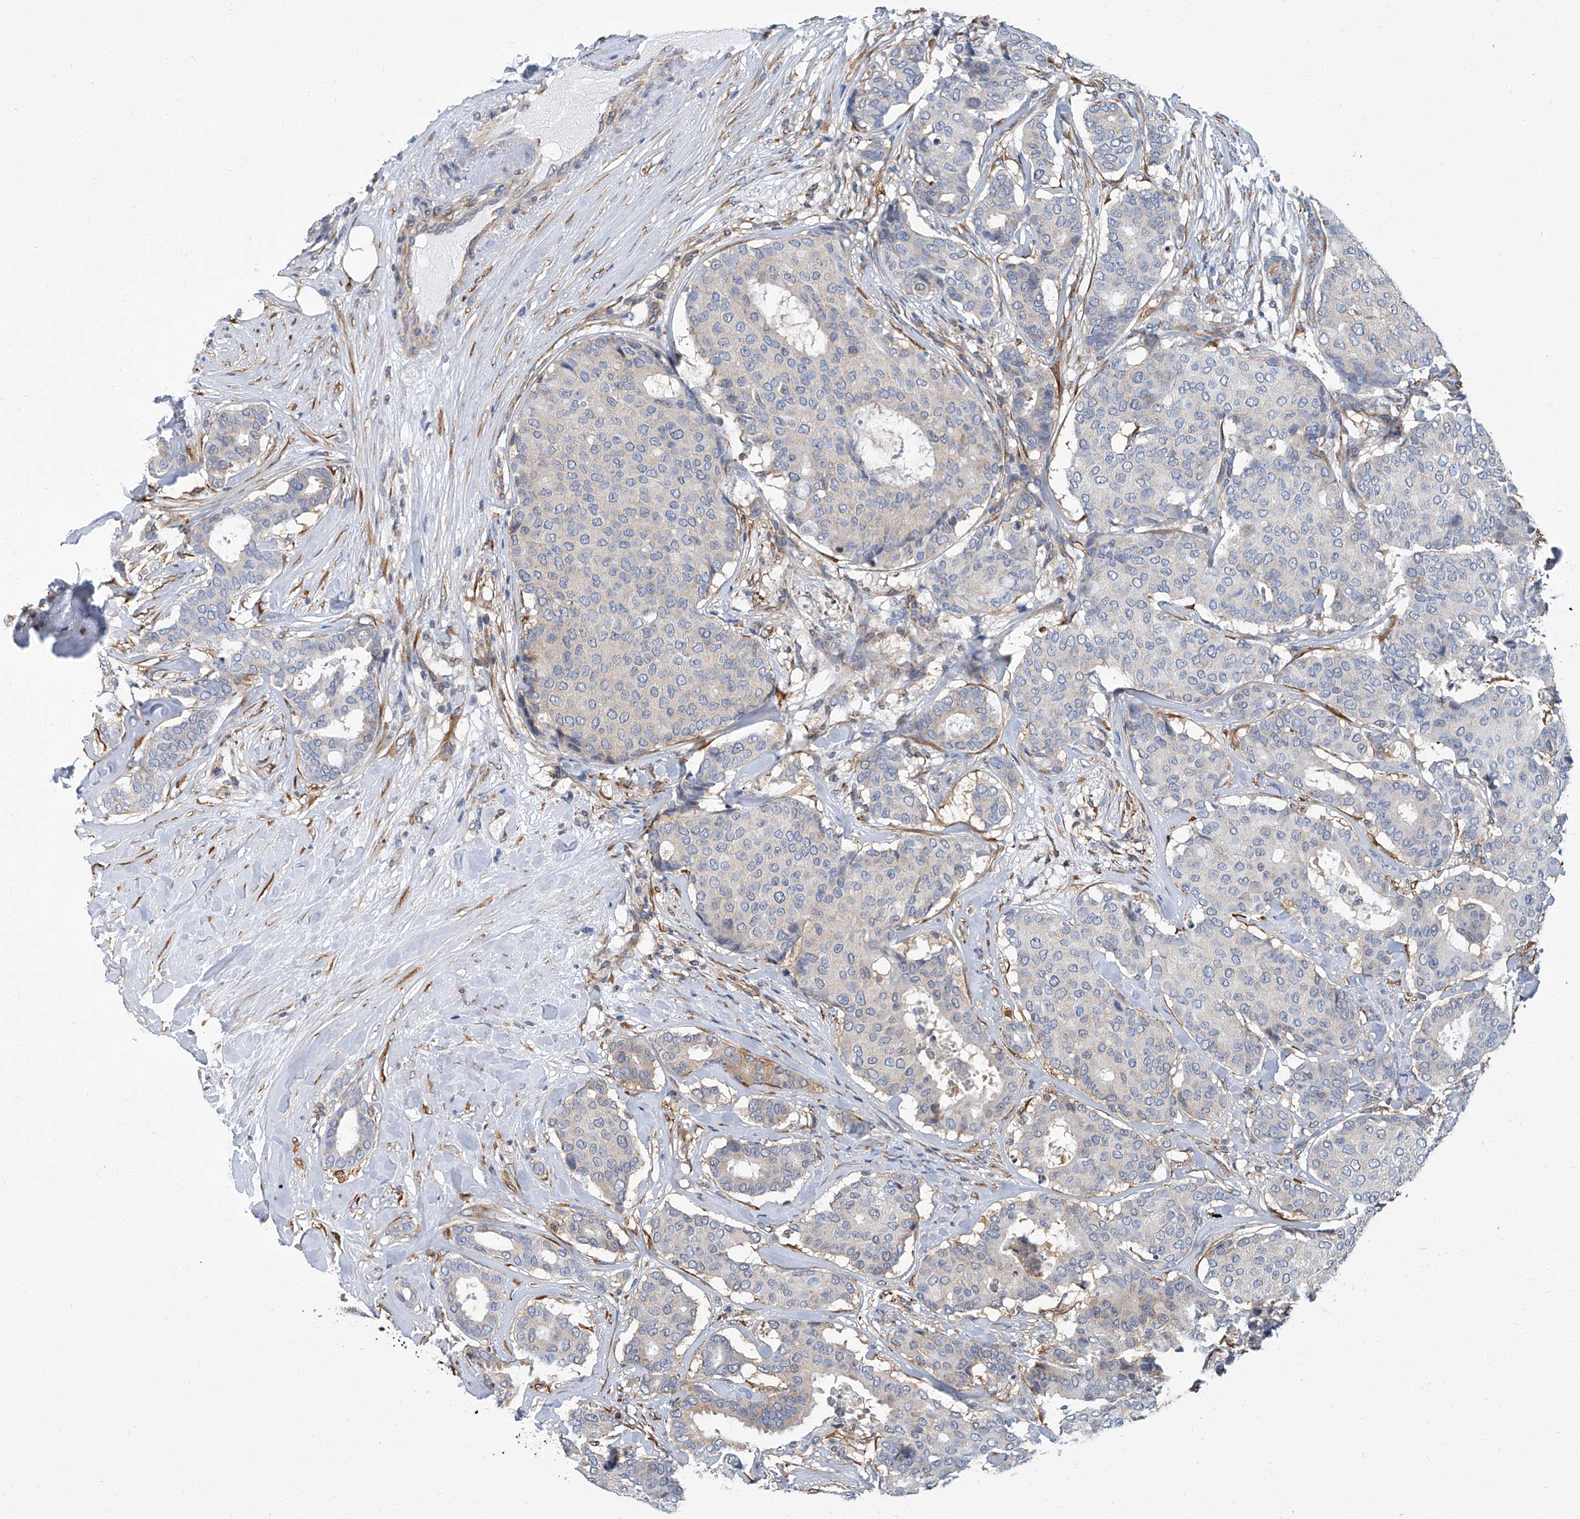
{"staining": {"intensity": "weak", "quantity": "25%-75%", "location": "cytoplasmic/membranous"}, "tissue": "breast cancer", "cell_type": "Tumor cells", "image_type": "cancer", "snomed": [{"axis": "morphology", "description": "Duct carcinoma"}, {"axis": "topography", "description": "Breast"}], "caption": "DAB (3,3'-diaminobenzidine) immunohistochemical staining of human breast cancer shows weak cytoplasmic/membranous protein expression in about 25%-75% of tumor cells. (brown staining indicates protein expression, while blue staining denotes nuclei).", "gene": "PSMB10", "patient": {"sex": "female", "age": 75}}